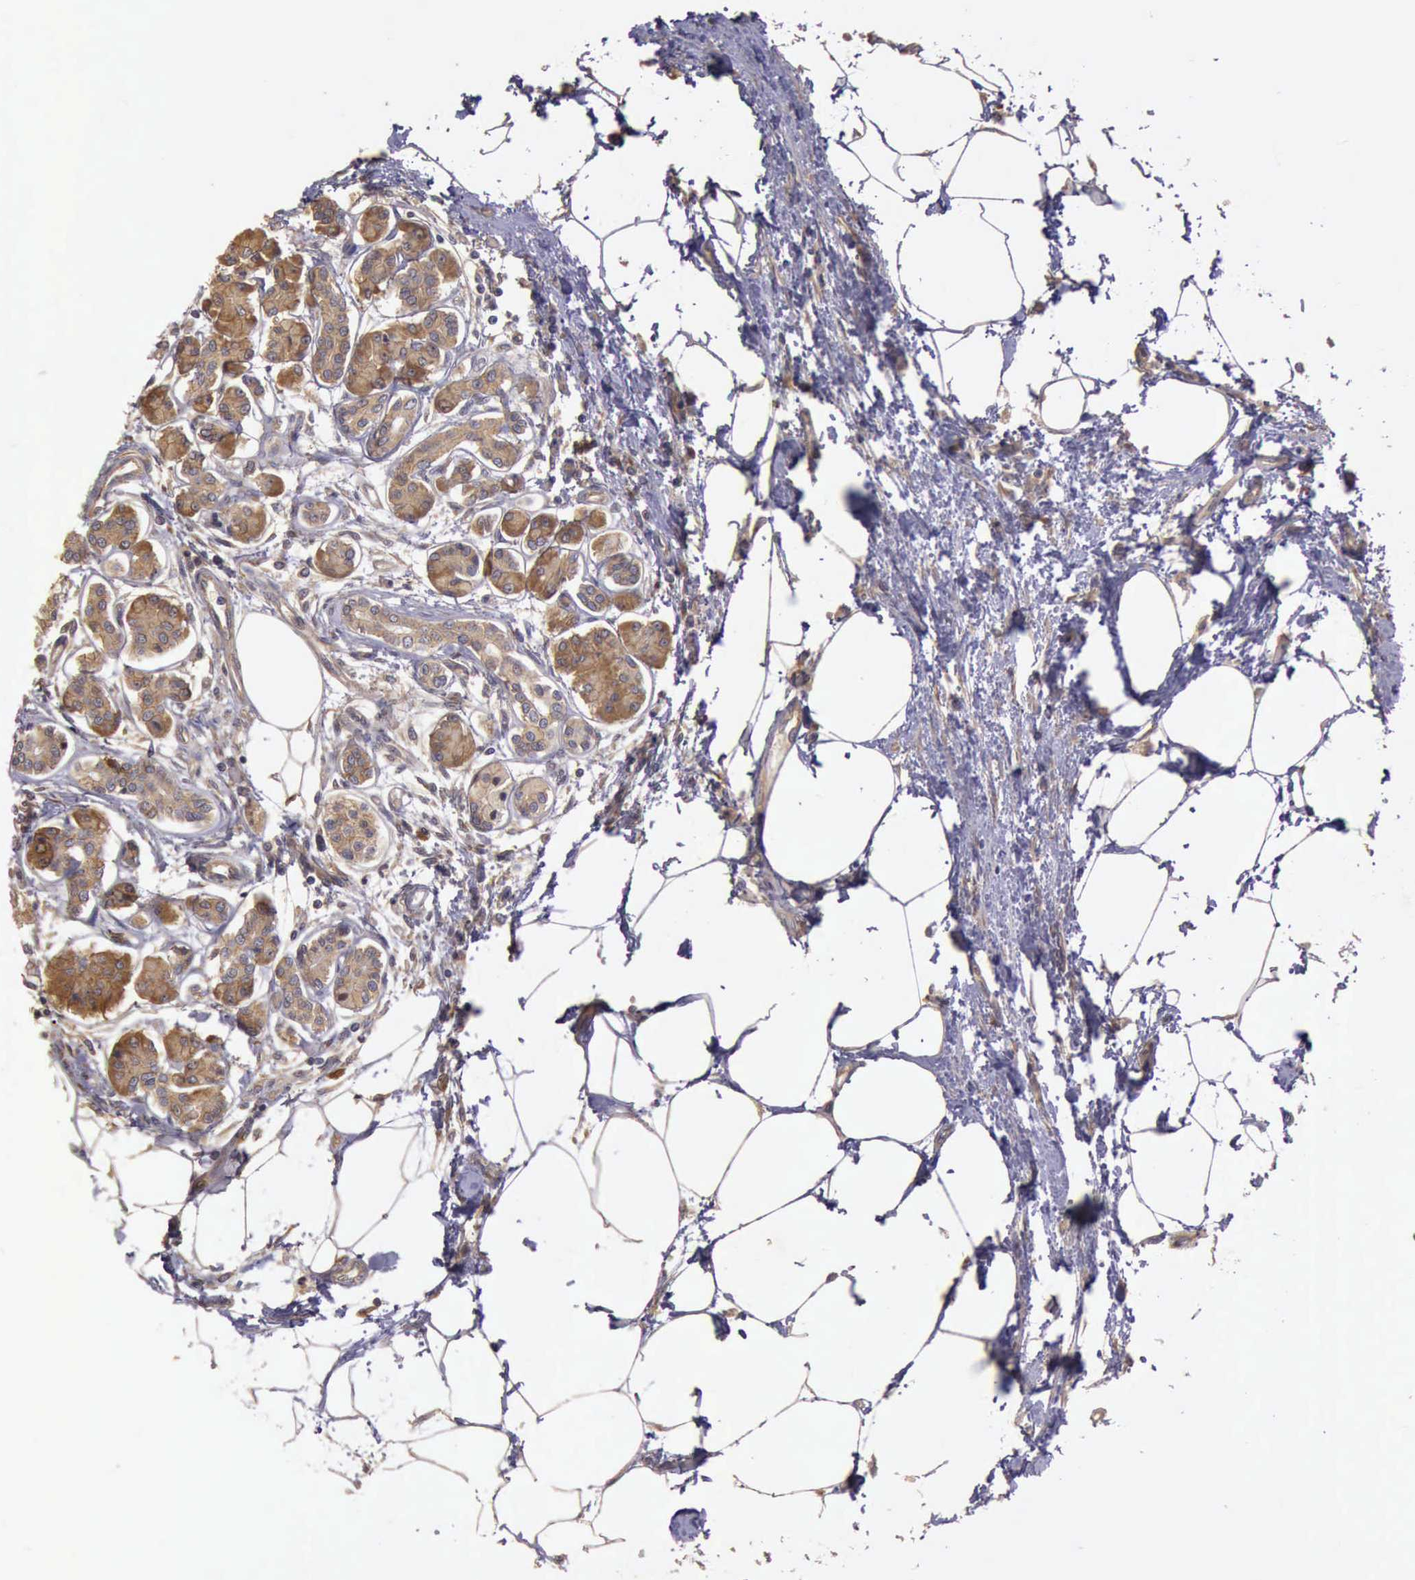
{"staining": {"intensity": "strong", "quantity": ">75%", "location": "cytoplasmic/membranous"}, "tissue": "pancreas", "cell_type": "Exocrine glandular cells", "image_type": "normal", "snomed": [{"axis": "morphology", "description": "Normal tissue, NOS"}, {"axis": "topography", "description": "Pancreas"}, {"axis": "topography", "description": "Duodenum"}], "caption": "About >75% of exocrine glandular cells in unremarkable human pancreas show strong cytoplasmic/membranous protein staining as visualized by brown immunohistochemical staining.", "gene": "EIF5", "patient": {"sex": "male", "age": 79}}